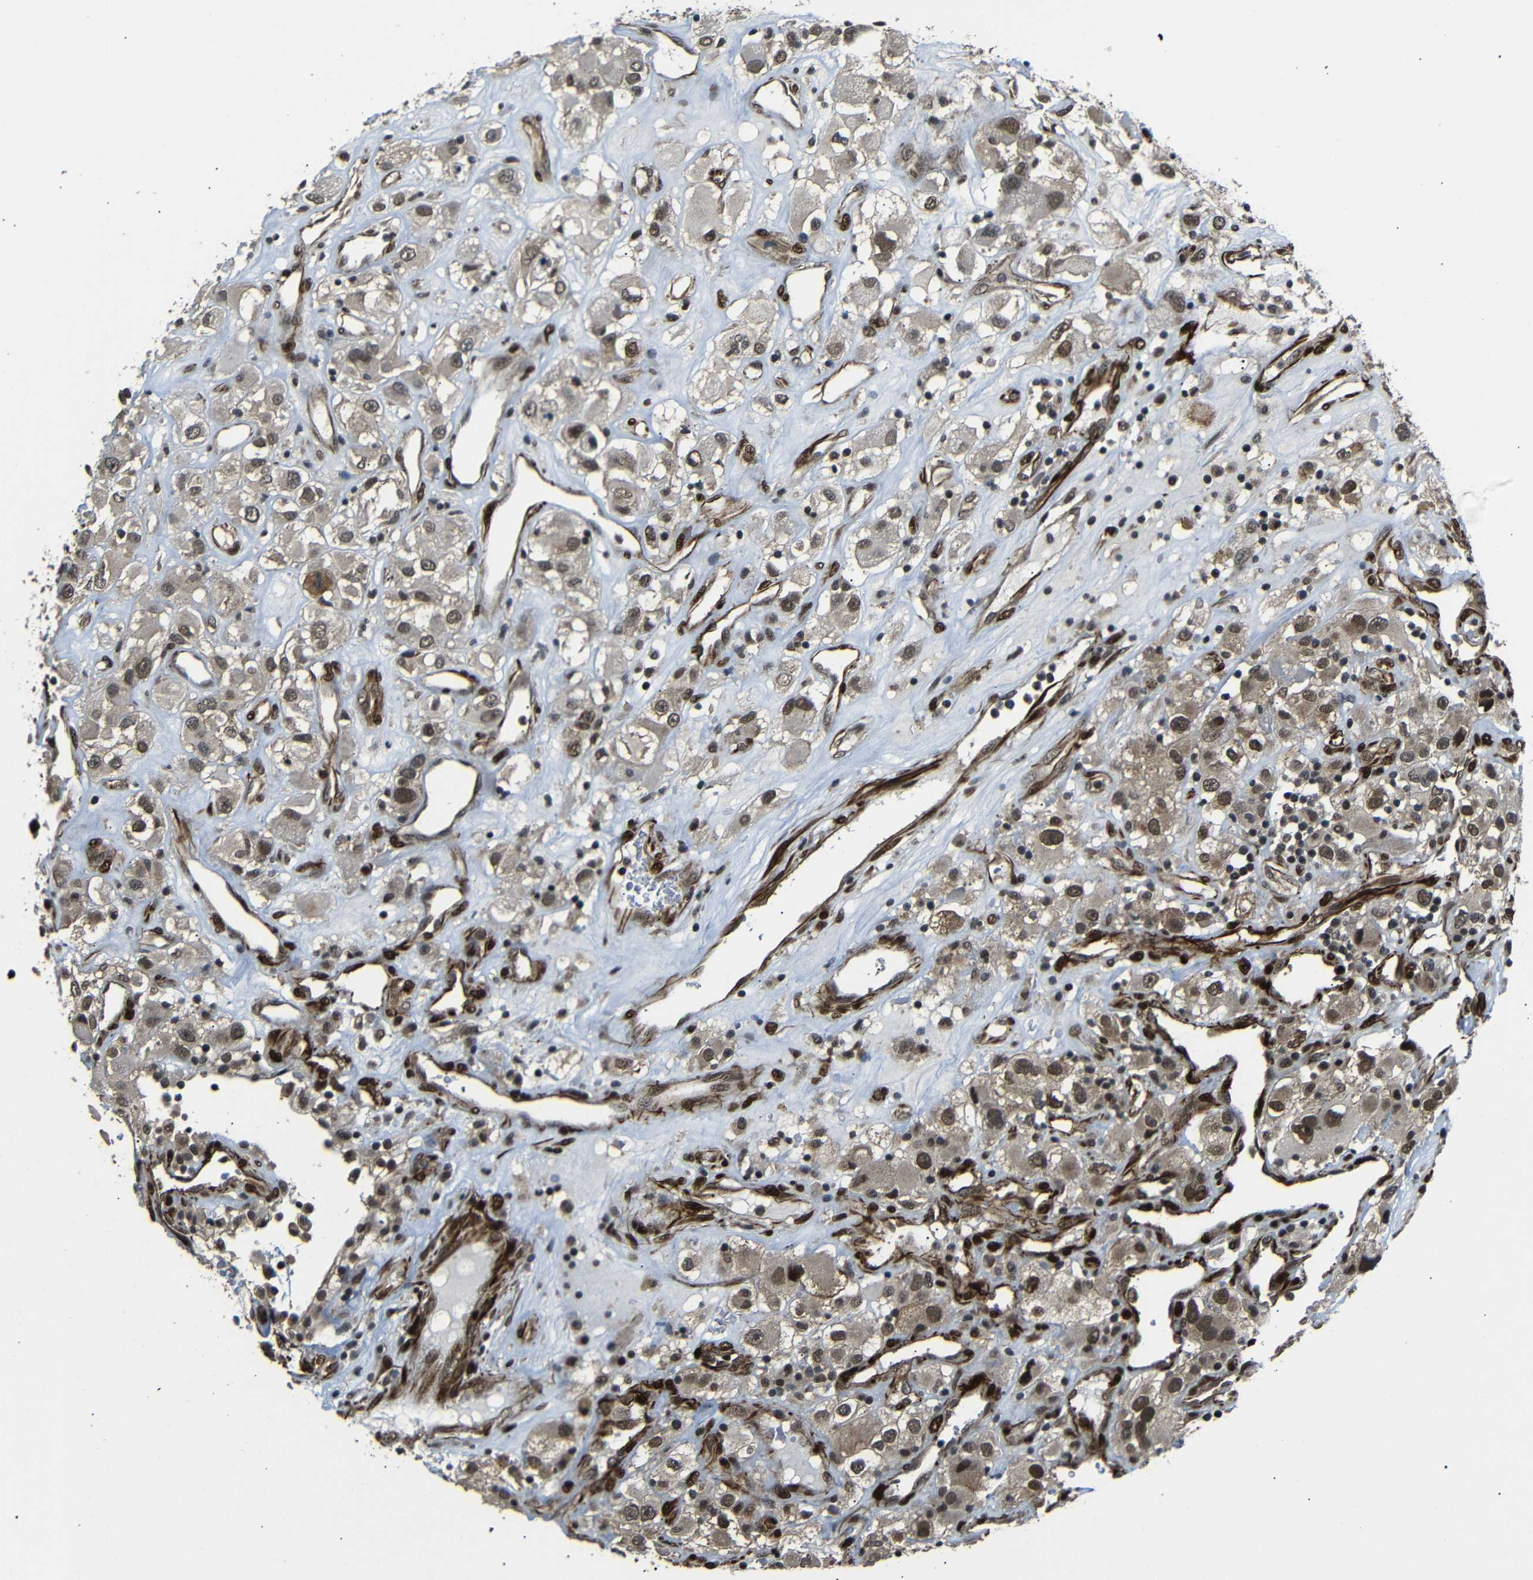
{"staining": {"intensity": "moderate", "quantity": ">75%", "location": "cytoplasmic/membranous,nuclear"}, "tissue": "renal cancer", "cell_type": "Tumor cells", "image_type": "cancer", "snomed": [{"axis": "morphology", "description": "Adenocarcinoma, NOS"}, {"axis": "topography", "description": "Kidney"}], "caption": "A micrograph of adenocarcinoma (renal) stained for a protein demonstrates moderate cytoplasmic/membranous and nuclear brown staining in tumor cells.", "gene": "TBX2", "patient": {"sex": "female", "age": 52}}